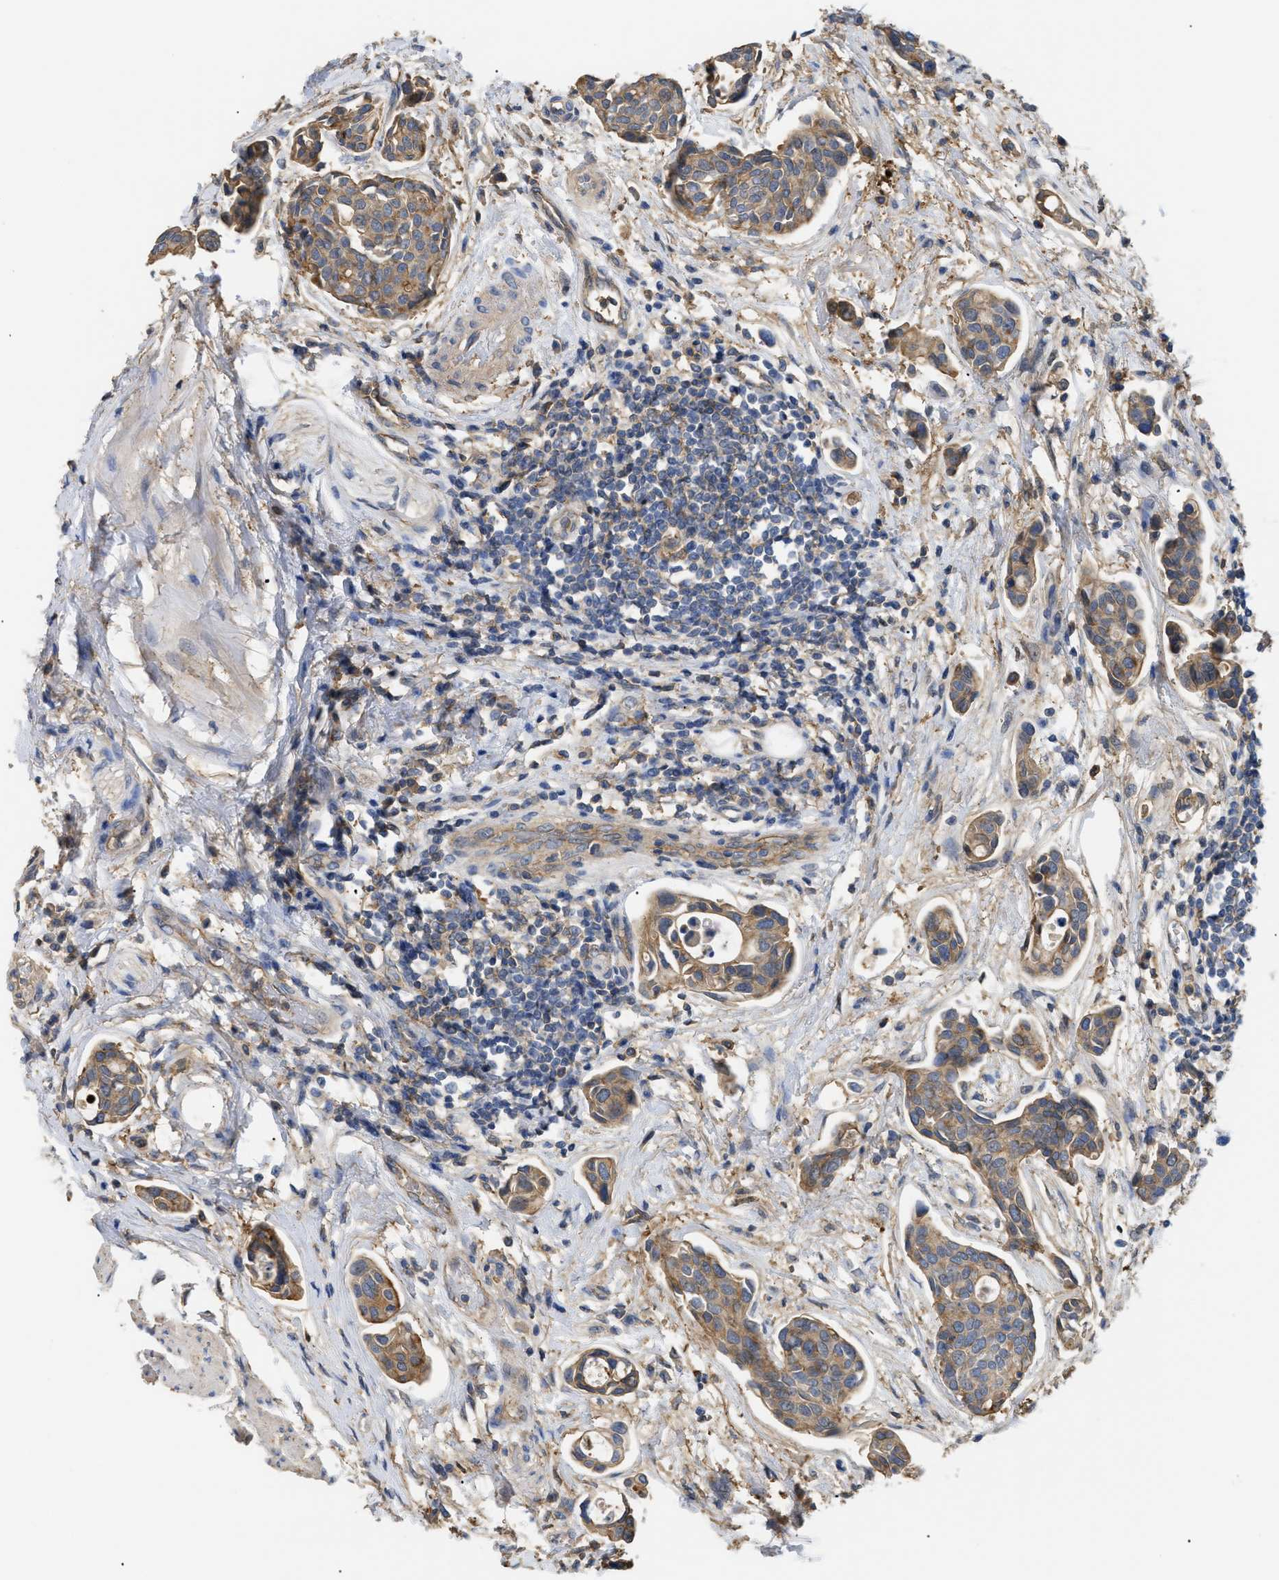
{"staining": {"intensity": "moderate", "quantity": ">75%", "location": "cytoplasmic/membranous"}, "tissue": "urothelial cancer", "cell_type": "Tumor cells", "image_type": "cancer", "snomed": [{"axis": "morphology", "description": "Urothelial carcinoma, High grade"}, {"axis": "topography", "description": "Urinary bladder"}], "caption": "Human high-grade urothelial carcinoma stained for a protein (brown) exhibits moderate cytoplasmic/membranous positive positivity in approximately >75% of tumor cells.", "gene": "ANXA4", "patient": {"sex": "male", "age": 78}}